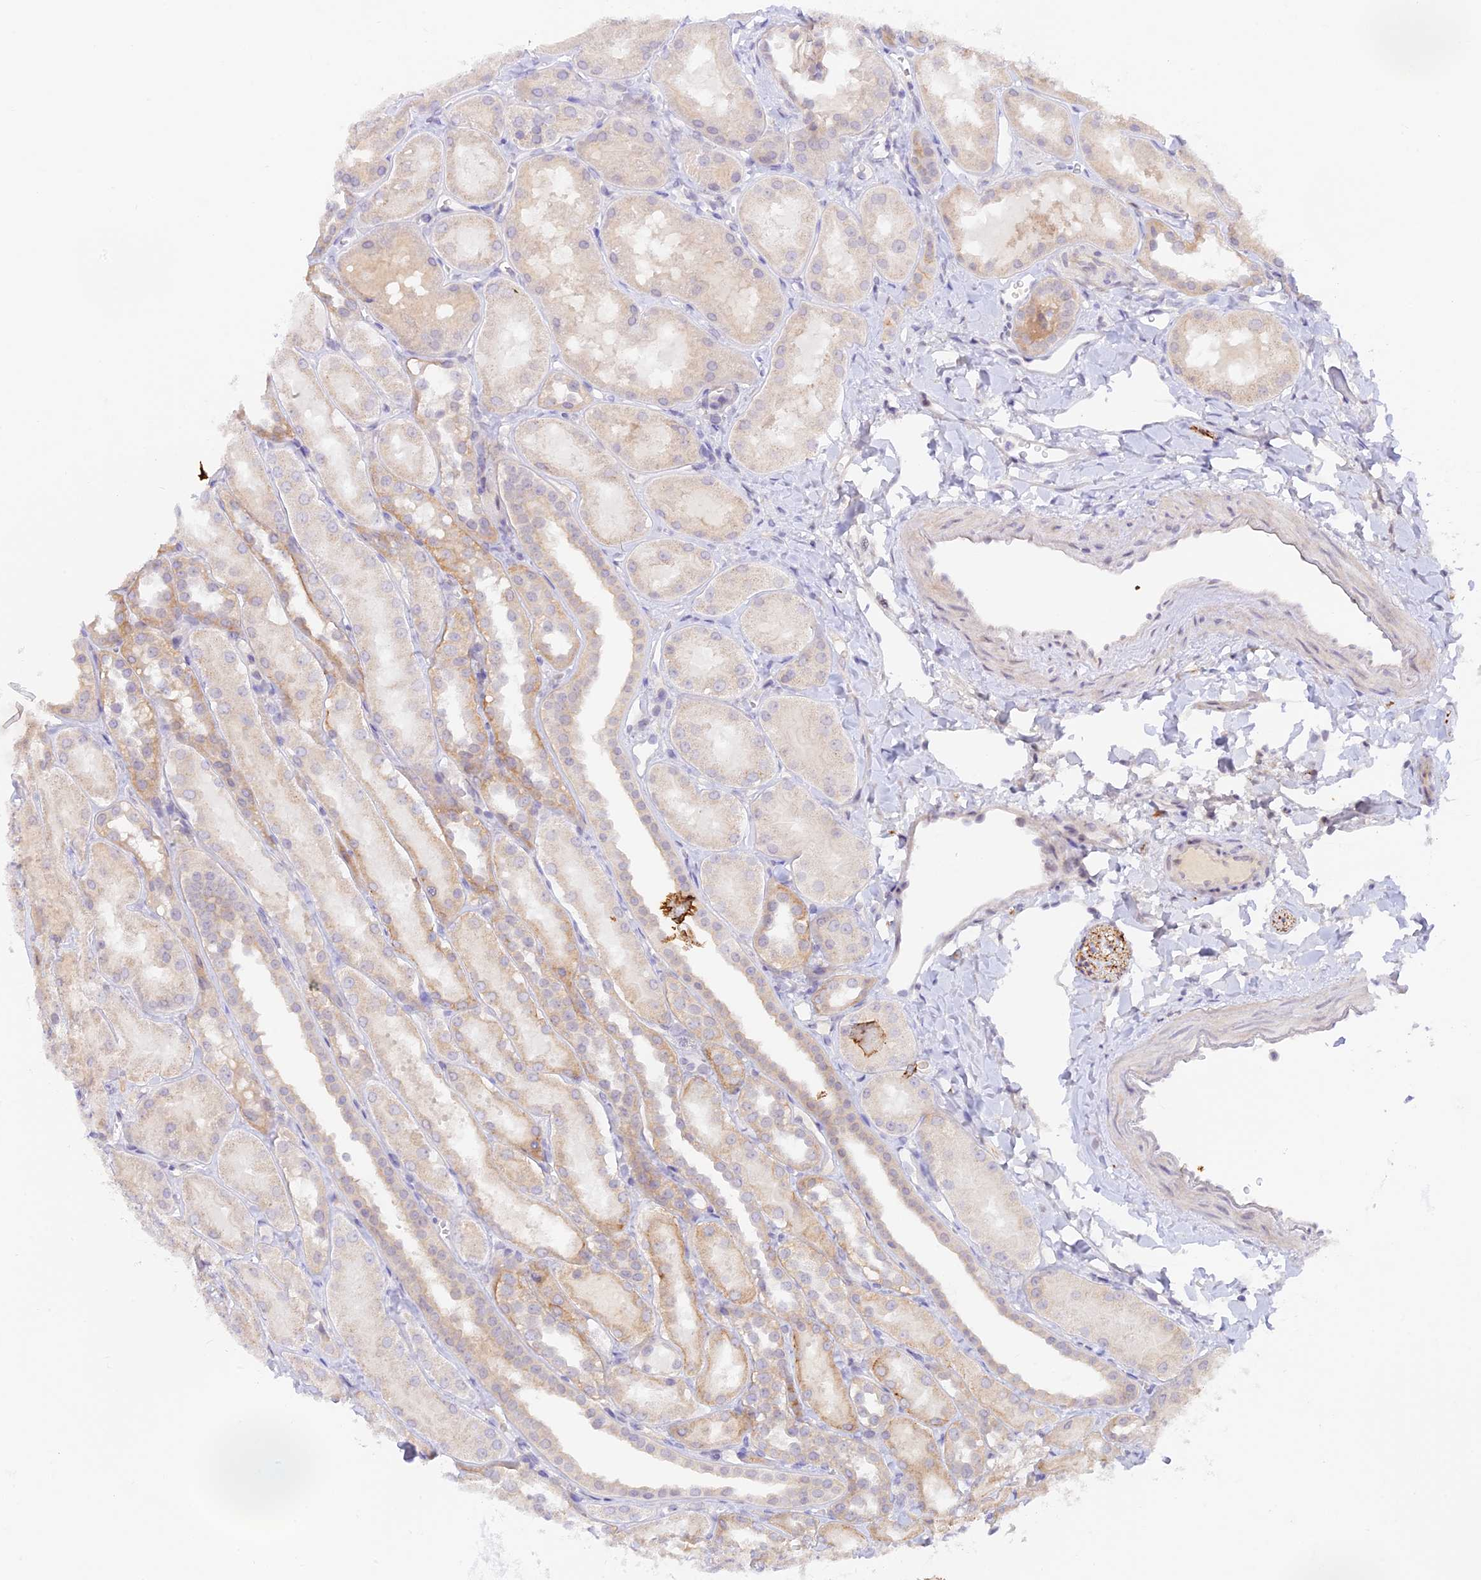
{"staining": {"intensity": "negative", "quantity": "none", "location": "none"}, "tissue": "kidney", "cell_type": "Cells in glomeruli", "image_type": "normal", "snomed": [{"axis": "morphology", "description": "Normal tissue, NOS"}, {"axis": "topography", "description": "Kidney"}, {"axis": "topography", "description": "Urinary bladder"}], "caption": "High magnification brightfield microscopy of unremarkable kidney stained with DAB (brown) and counterstained with hematoxylin (blue): cells in glomeruli show no significant staining. The staining is performed using DAB (3,3'-diaminobenzidine) brown chromogen with nuclei counter-stained in using hematoxylin.", "gene": "CAMSAP3", "patient": {"sex": "male", "age": 16}}